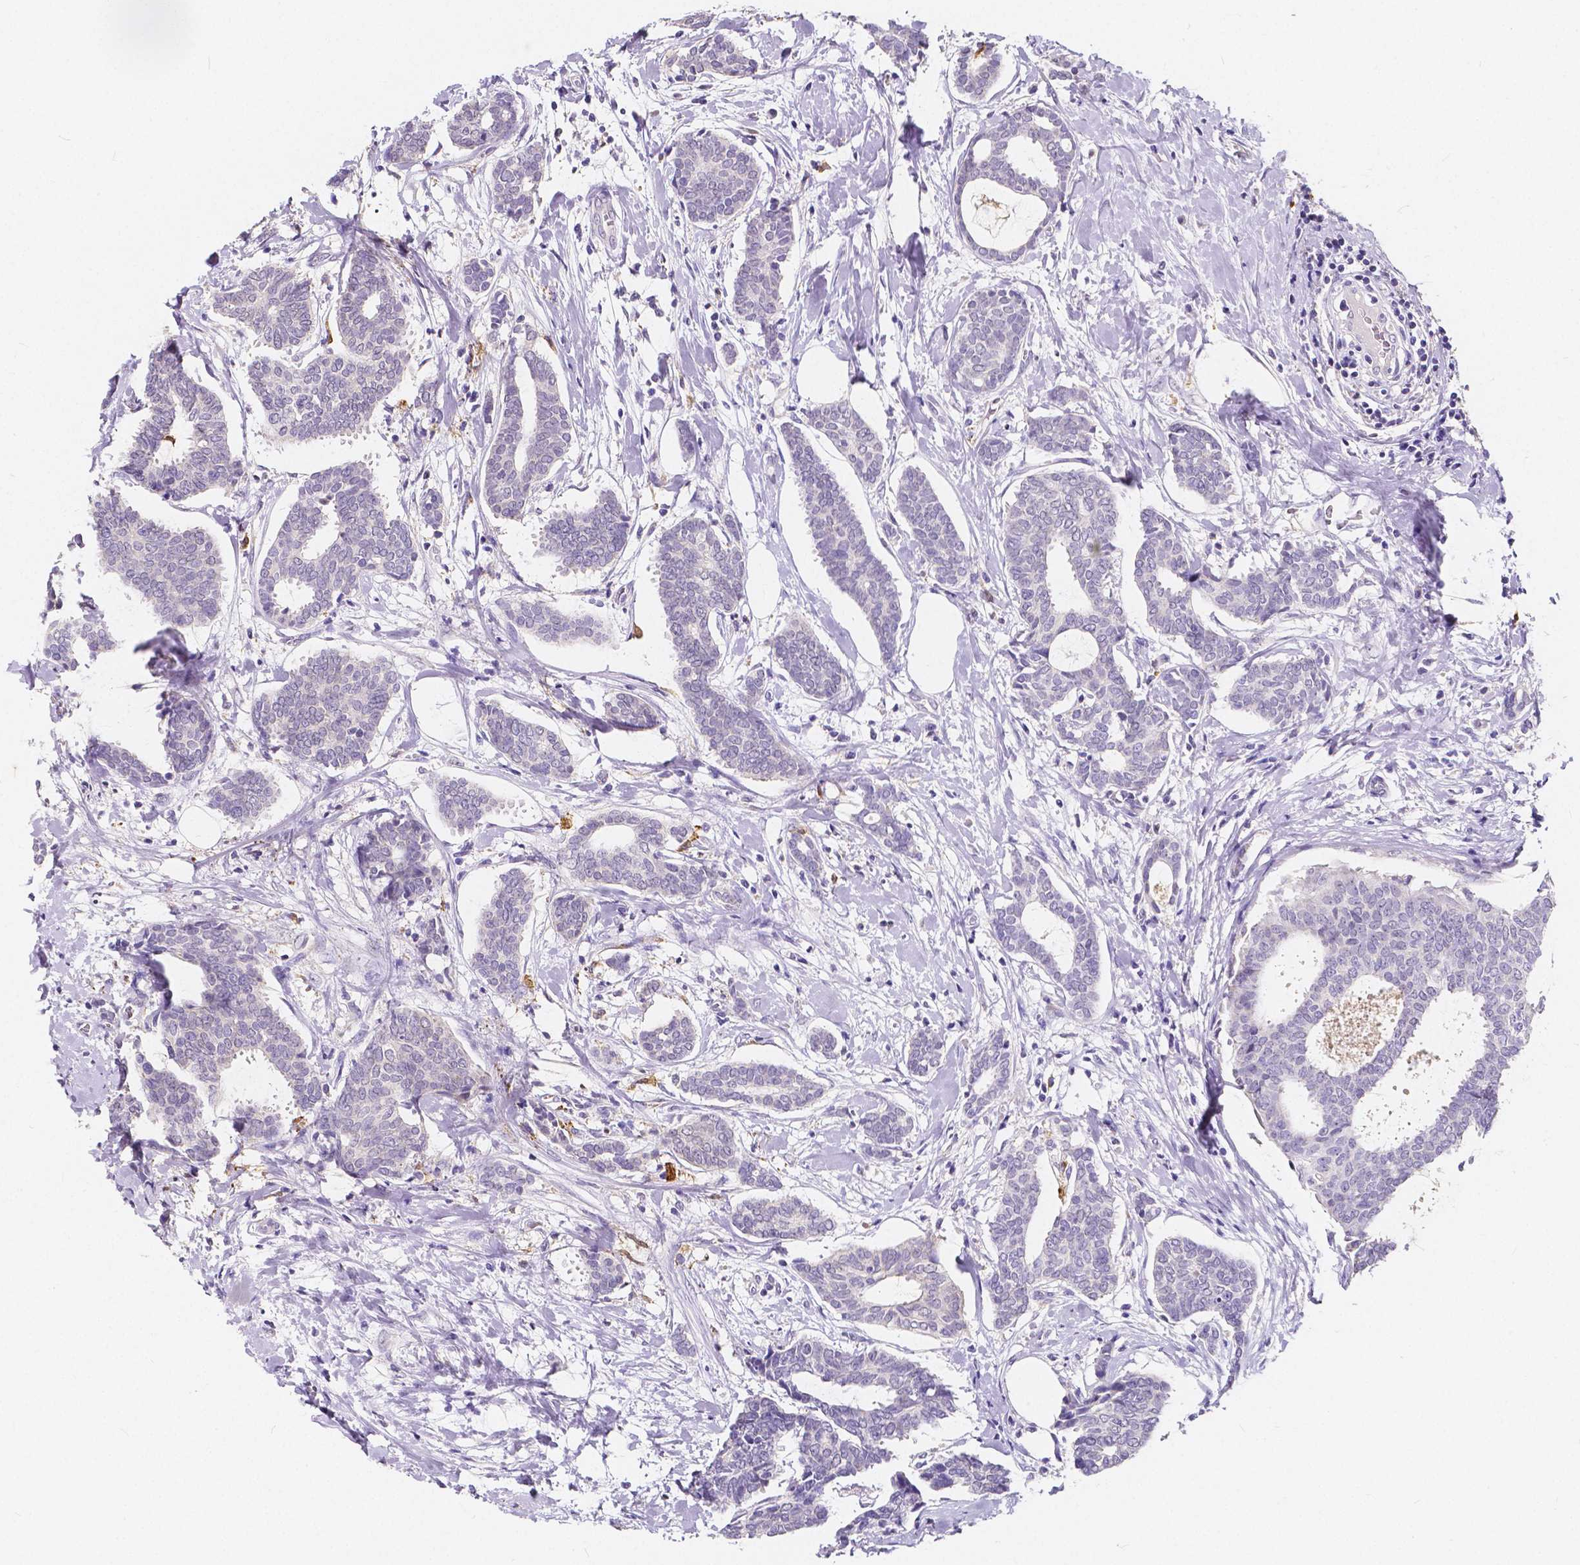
{"staining": {"intensity": "negative", "quantity": "none", "location": "none"}, "tissue": "breast cancer", "cell_type": "Tumor cells", "image_type": "cancer", "snomed": [{"axis": "morphology", "description": "Intraductal carcinoma, in situ"}, {"axis": "morphology", "description": "Duct carcinoma"}, {"axis": "morphology", "description": "Lobular carcinoma, in situ"}, {"axis": "topography", "description": "Breast"}], "caption": "Immunohistochemical staining of human breast cancer (lobular carcinoma in situ) exhibits no significant positivity in tumor cells.", "gene": "ACP5", "patient": {"sex": "female", "age": 44}}